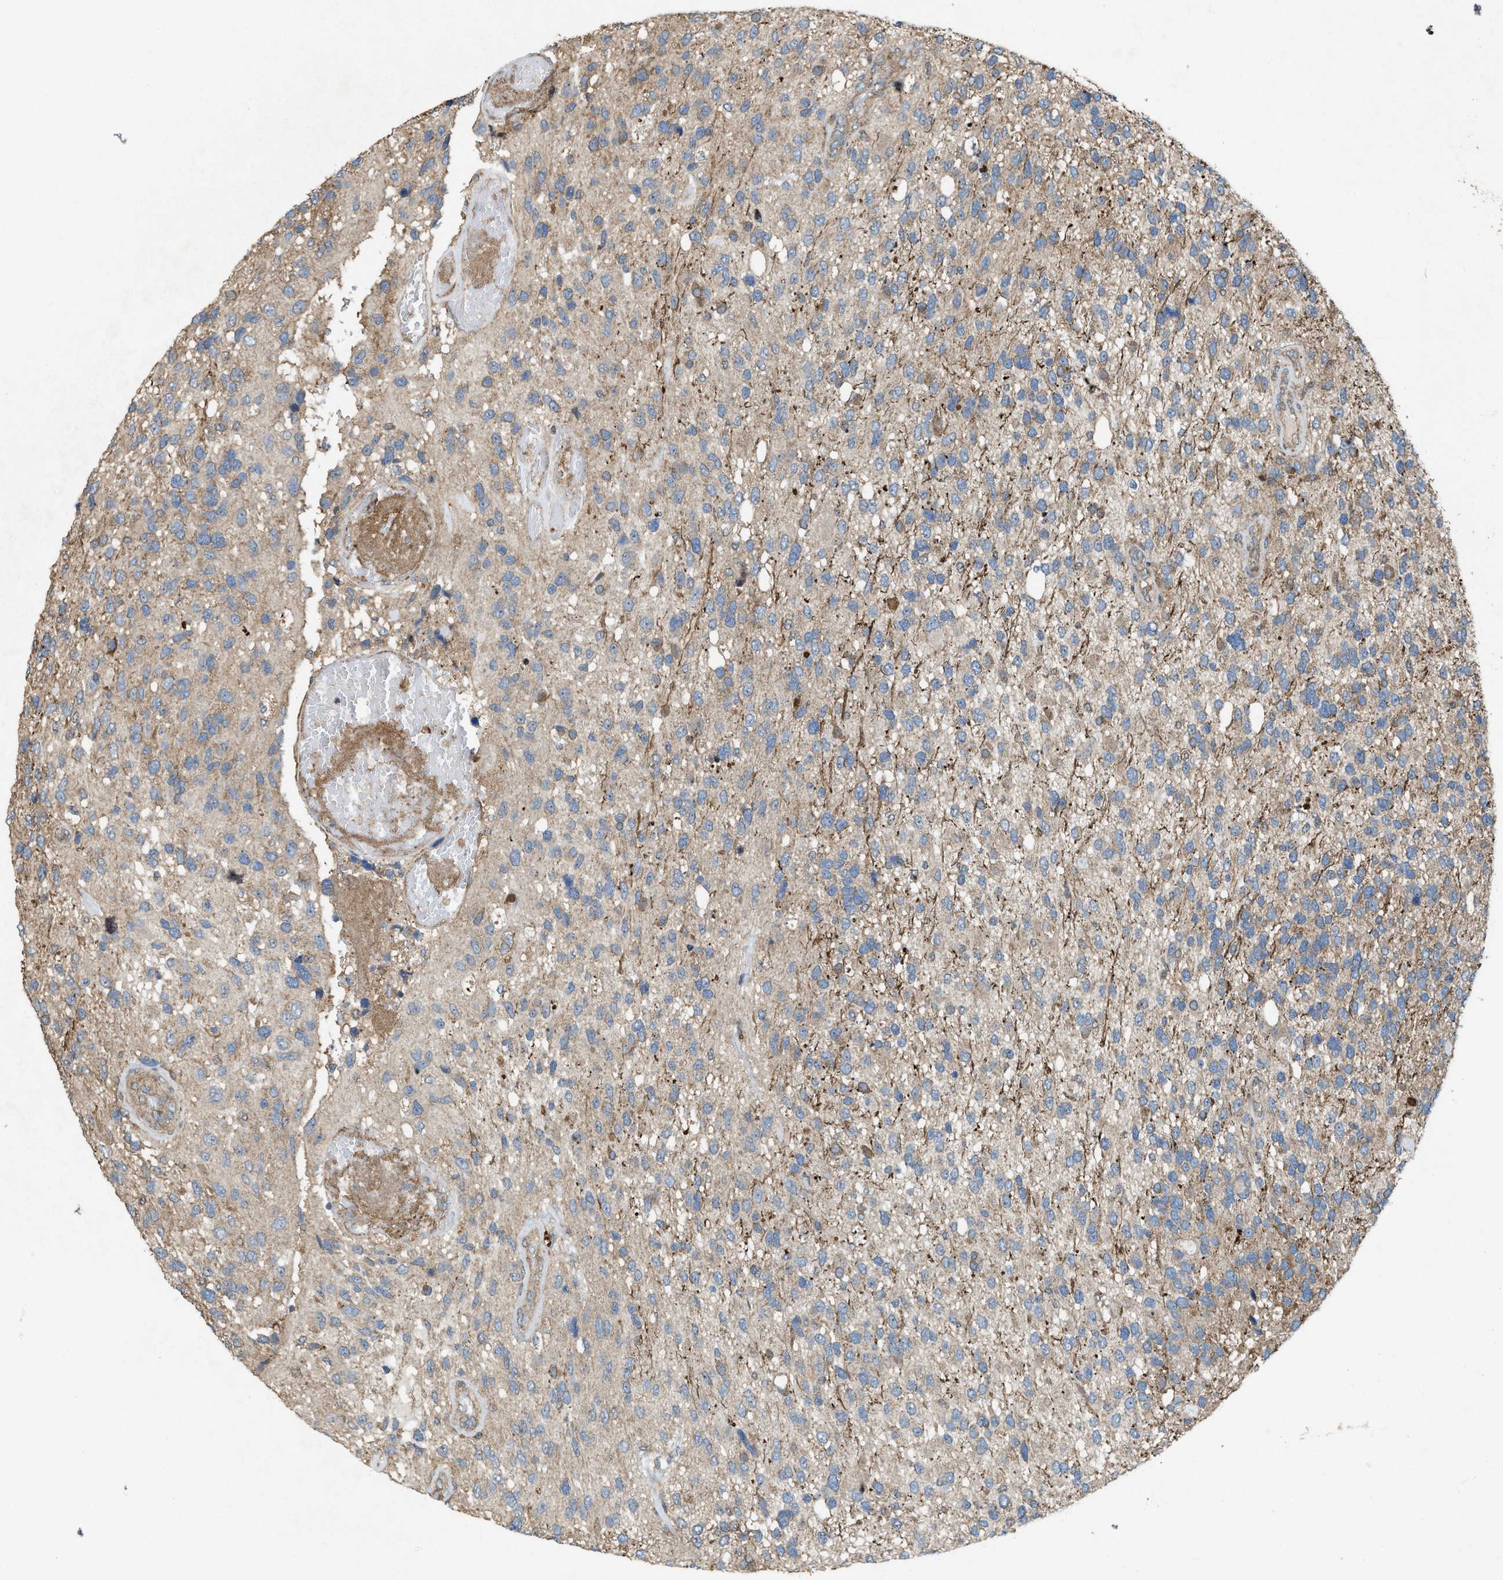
{"staining": {"intensity": "weak", "quantity": "25%-75%", "location": "cytoplasmic/membranous"}, "tissue": "glioma", "cell_type": "Tumor cells", "image_type": "cancer", "snomed": [{"axis": "morphology", "description": "Glioma, malignant, High grade"}, {"axis": "topography", "description": "Brain"}], "caption": "Immunohistochemistry (IHC) (DAB (3,3'-diaminobenzidine)) staining of glioma reveals weak cytoplasmic/membranous protein expression in about 25%-75% of tumor cells.", "gene": "PDP2", "patient": {"sex": "female", "age": 58}}